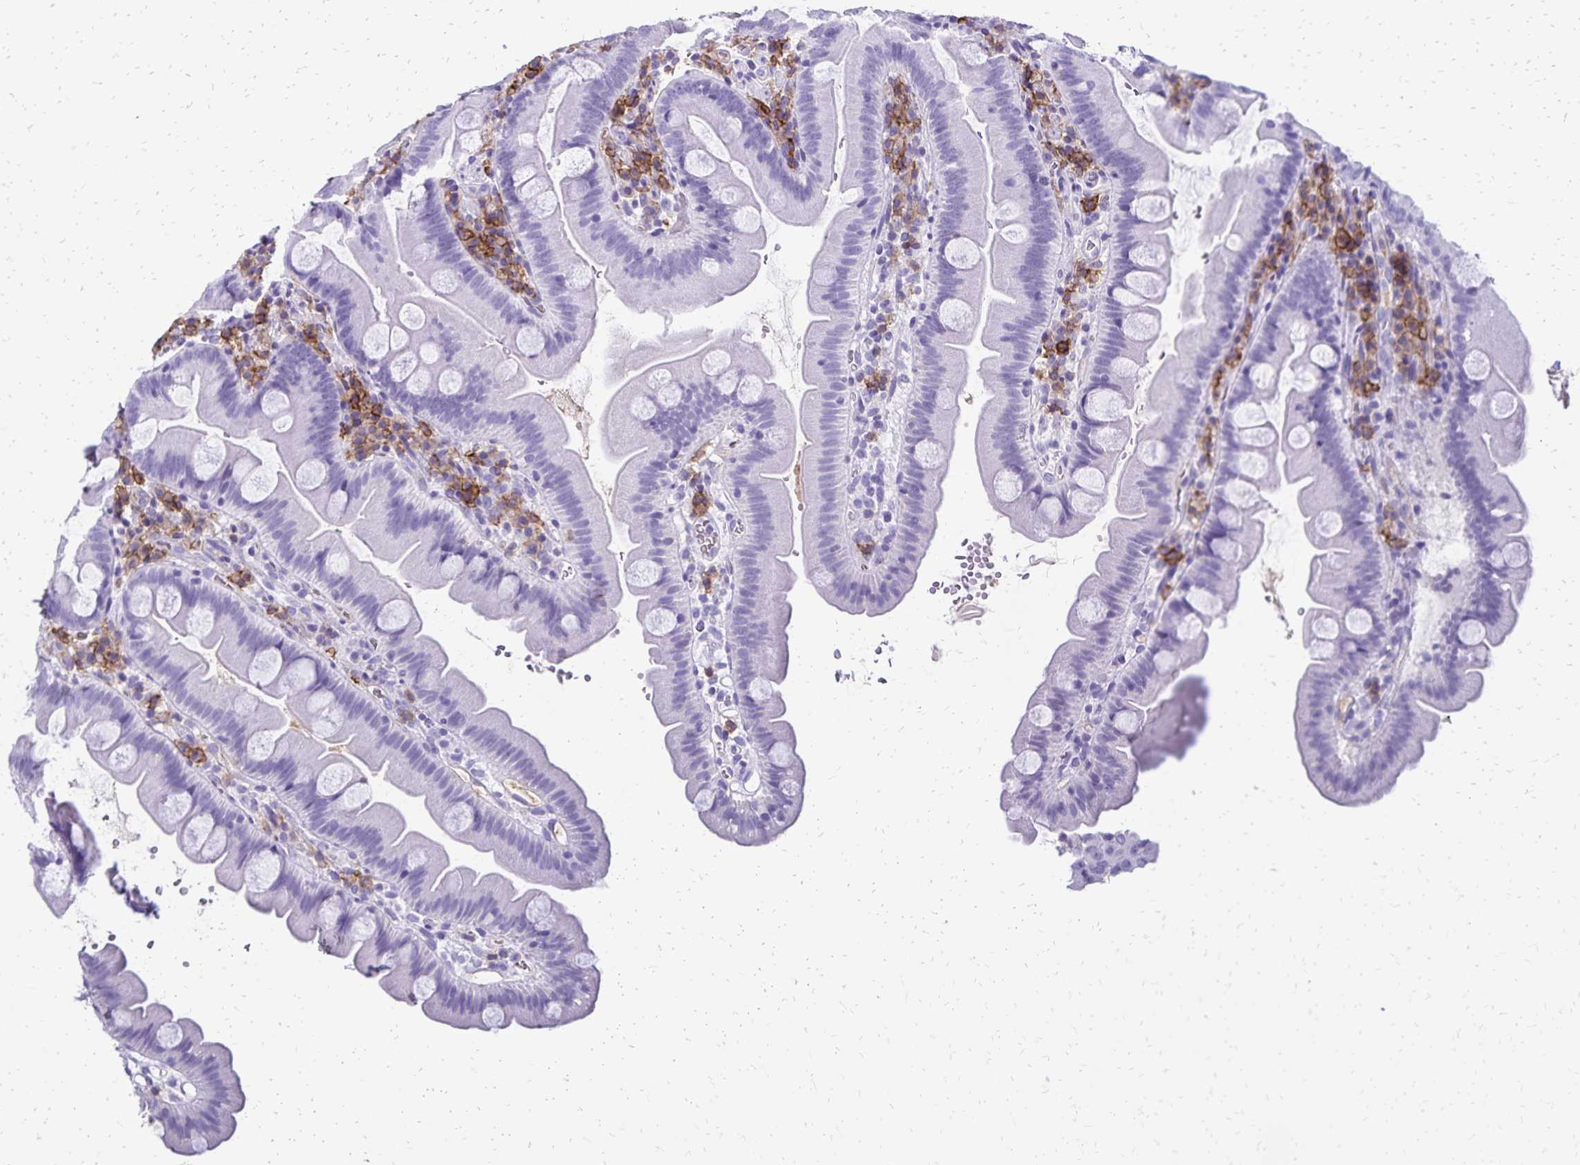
{"staining": {"intensity": "negative", "quantity": "none", "location": "none"}, "tissue": "small intestine", "cell_type": "Glandular cells", "image_type": "normal", "snomed": [{"axis": "morphology", "description": "Normal tissue, NOS"}, {"axis": "topography", "description": "Small intestine"}], "caption": "High power microscopy histopathology image of an immunohistochemistry (IHC) photomicrograph of normal small intestine, revealing no significant positivity in glandular cells.", "gene": "CD27", "patient": {"sex": "female", "age": 68}}